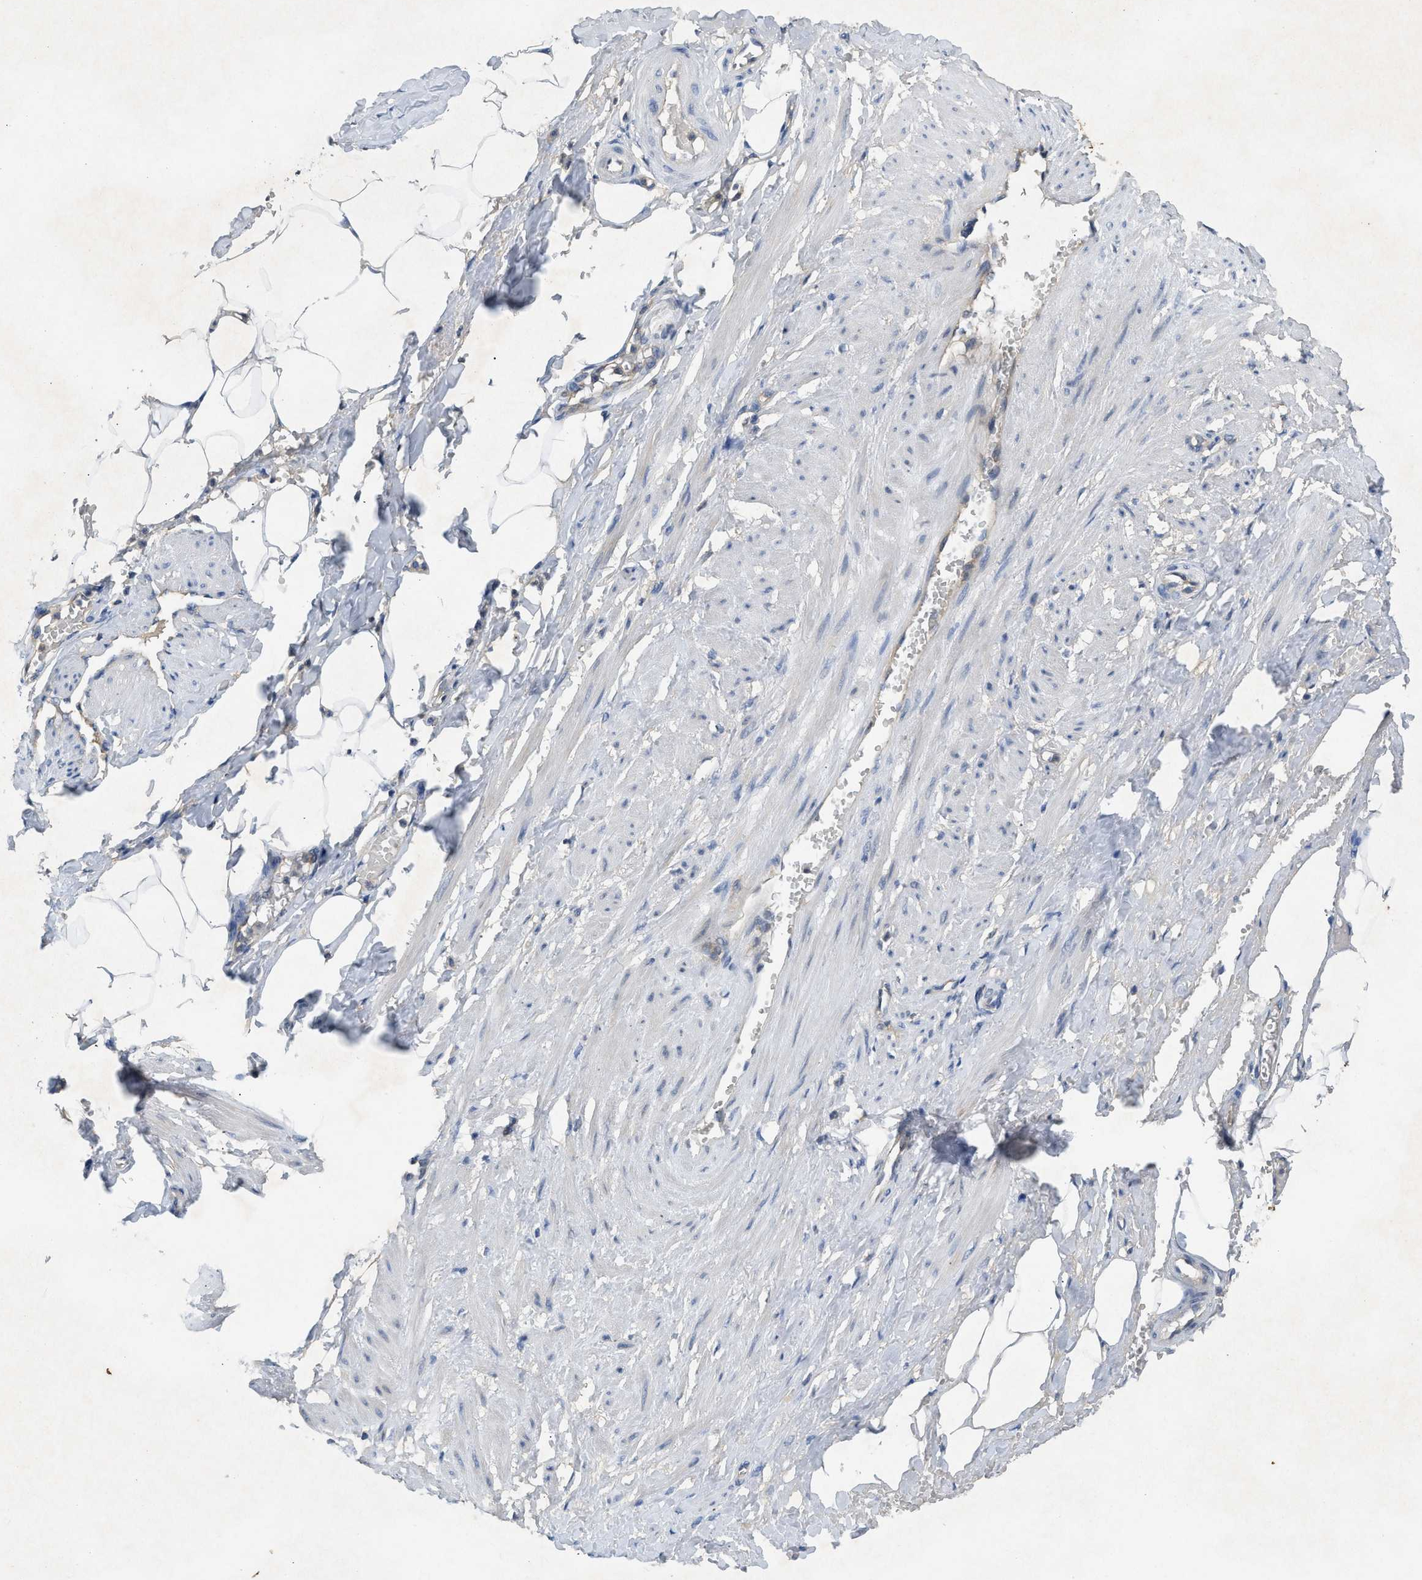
{"staining": {"intensity": "negative", "quantity": "none", "location": "none"}, "tissue": "adipose tissue", "cell_type": "Adipocytes", "image_type": "normal", "snomed": [{"axis": "morphology", "description": "Normal tissue, NOS"}, {"axis": "topography", "description": "Soft tissue"}, {"axis": "topography", "description": "Vascular tissue"}], "caption": "DAB (3,3'-diaminobenzidine) immunohistochemical staining of normal adipose tissue exhibits no significant staining in adipocytes.", "gene": "PPP3CA", "patient": {"sex": "female", "age": 35}}